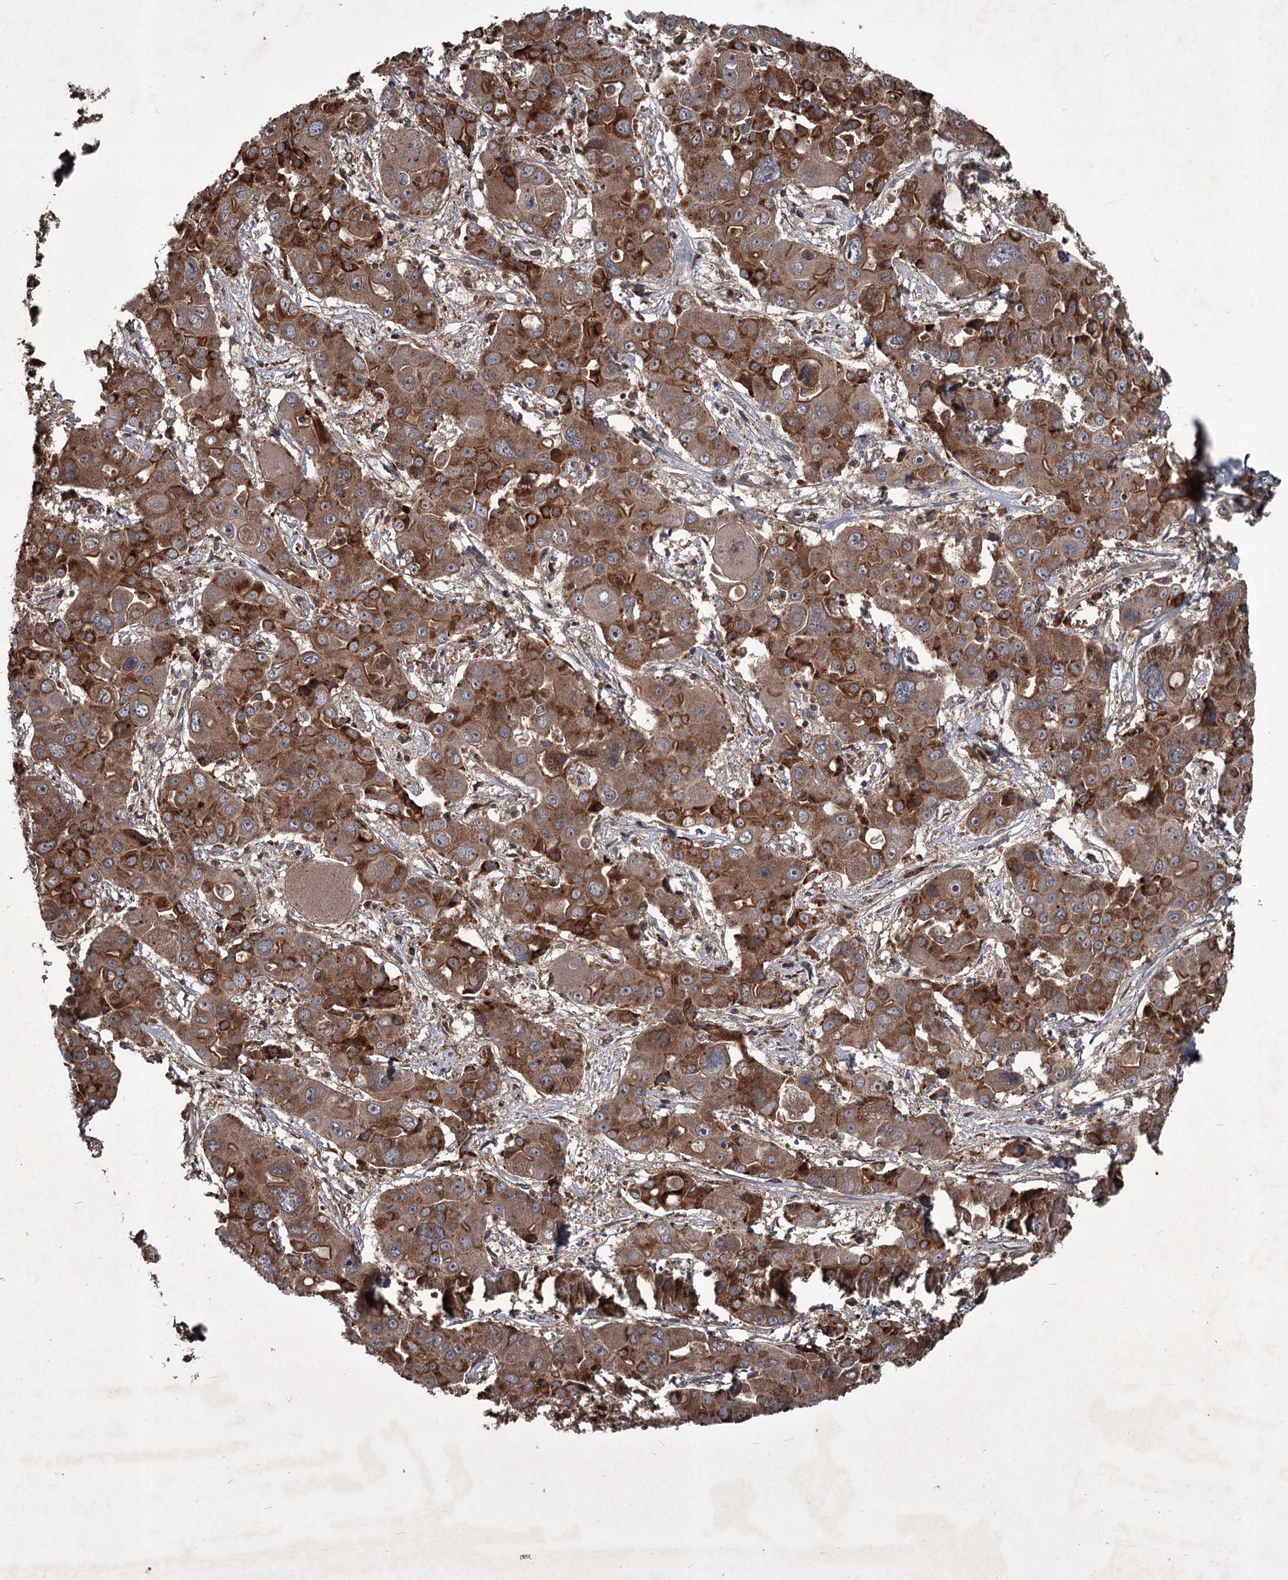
{"staining": {"intensity": "strong", "quantity": ">75%", "location": "cytoplasmic/membranous"}, "tissue": "liver cancer", "cell_type": "Tumor cells", "image_type": "cancer", "snomed": [{"axis": "morphology", "description": "Cholangiocarcinoma"}, {"axis": "topography", "description": "Liver"}], "caption": "Human liver cholangiocarcinoma stained for a protein (brown) displays strong cytoplasmic/membranous positive expression in approximately >75% of tumor cells.", "gene": "UNC93B1", "patient": {"sex": "male", "age": 67}}